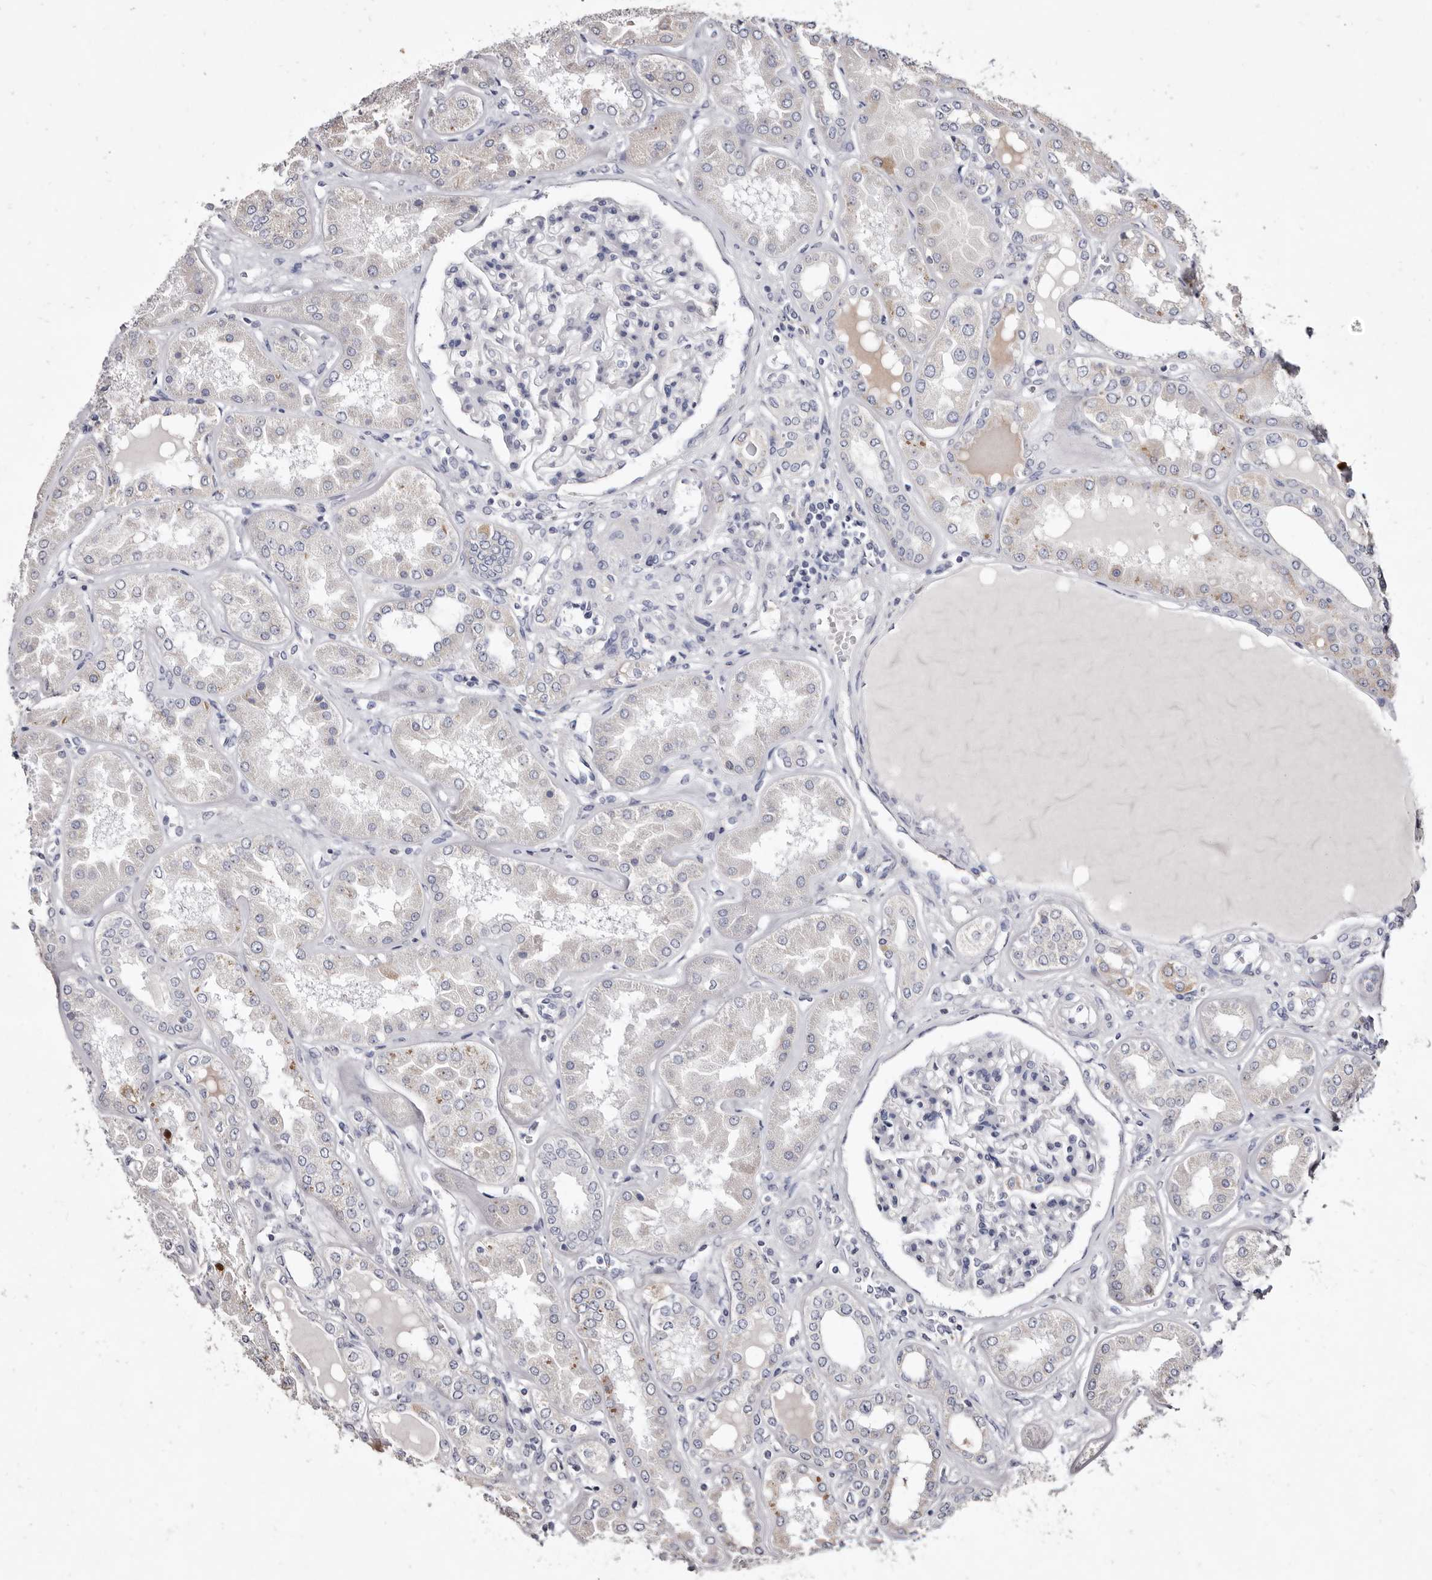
{"staining": {"intensity": "negative", "quantity": "none", "location": "none"}, "tissue": "kidney", "cell_type": "Cells in glomeruli", "image_type": "normal", "snomed": [{"axis": "morphology", "description": "Normal tissue, NOS"}, {"axis": "topography", "description": "Kidney"}], "caption": "This is a image of immunohistochemistry staining of unremarkable kidney, which shows no positivity in cells in glomeruli. The staining is performed using DAB brown chromogen with nuclei counter-stained in using hematoxylin.", "gene": "CYP2E1", "patient": {"sex": "female", "age": 56}}